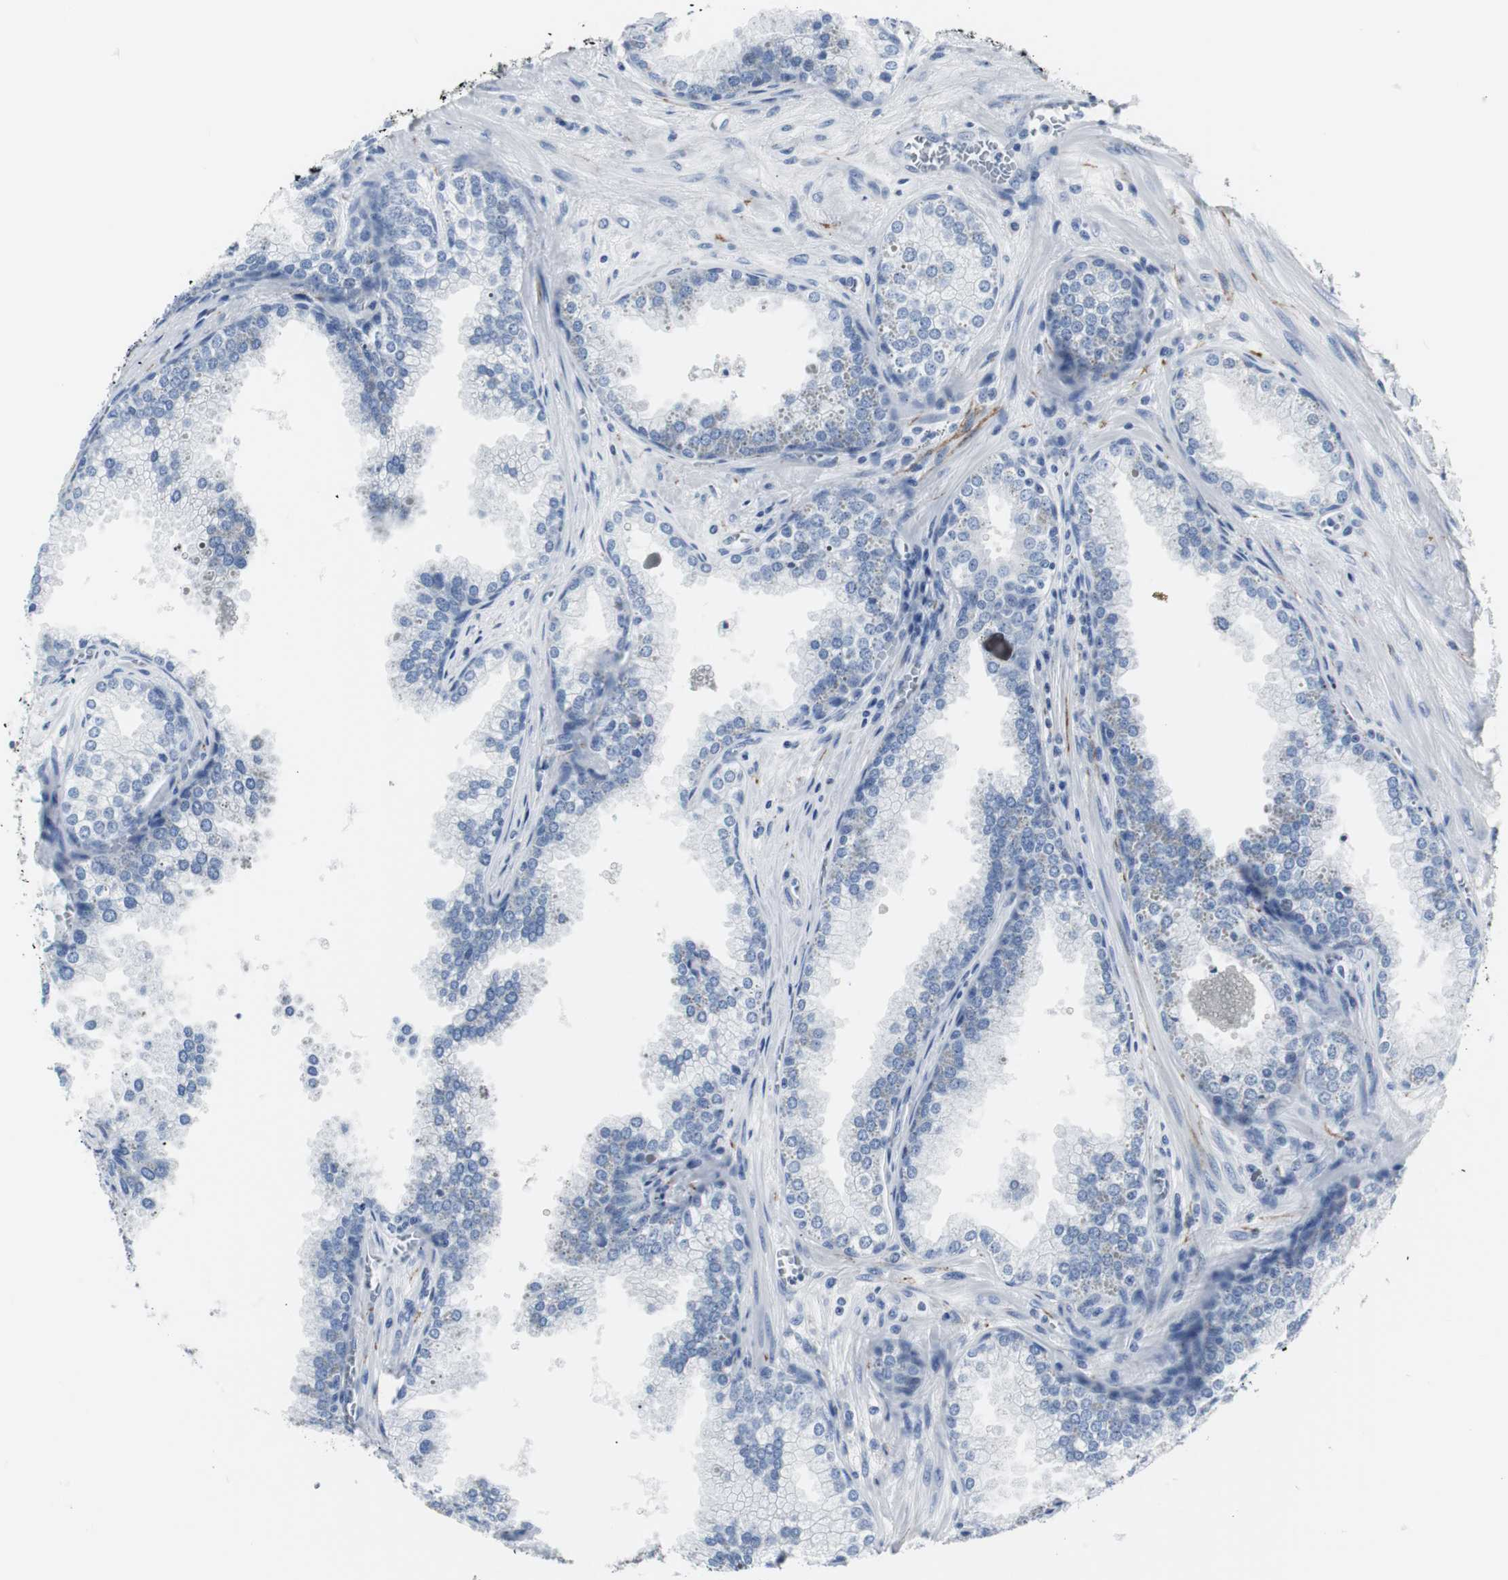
{"staining": {"intensity": "negative", "quantity": "none", "location": "none"}, "tissue": "prostate cancer", "cell_type": "Tumor cells", "image_type": "cancer", "snomed": [{"axis": "morphology", "description": "Adenocarcinoma, Low grade"}, {"axis": "topography", "description": "Prostate"}], "caption": "Image shows no significant protein expression in tumor cells of prostate cancer.", "gene": "GAP43", "patient": {"sex": "male", "age": 60}}